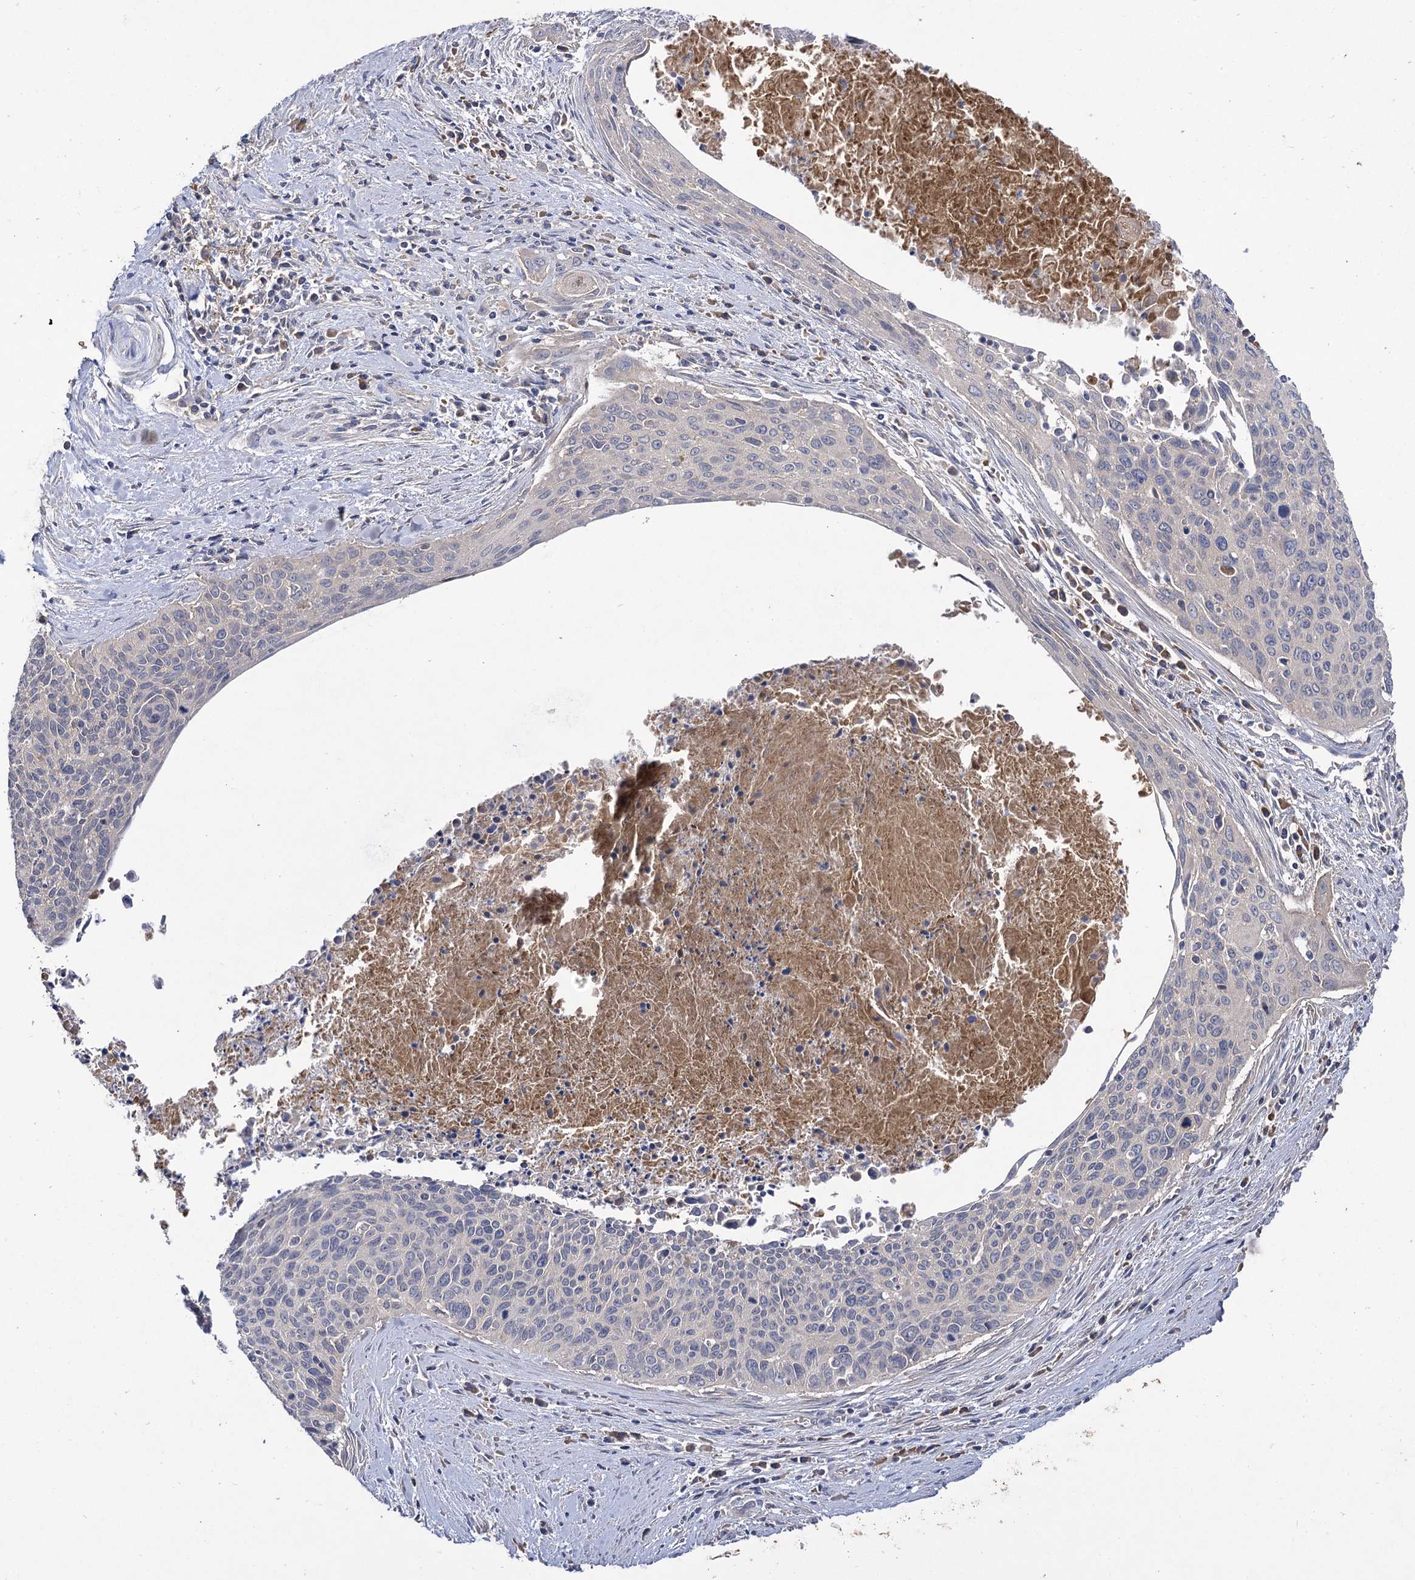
{"staining": {"intensity": "negative", "quantity": "none", "location": "none"}, "tissue": "cervical cancer", "cell_type": "Tumor cells", "image_type": "cancer", "snomed": [{"axis": "morphology", "description": "Squamous cell carcinoma, NOS"}, {"axis": "topography", "description": "Cervix"}], "caption": "The histopathology image demonstrates no significant expression in tumor cells of cervical squamous cell carcinoma.", "gene": "USP50", "patient": {"sex": "female", "age": 55}}